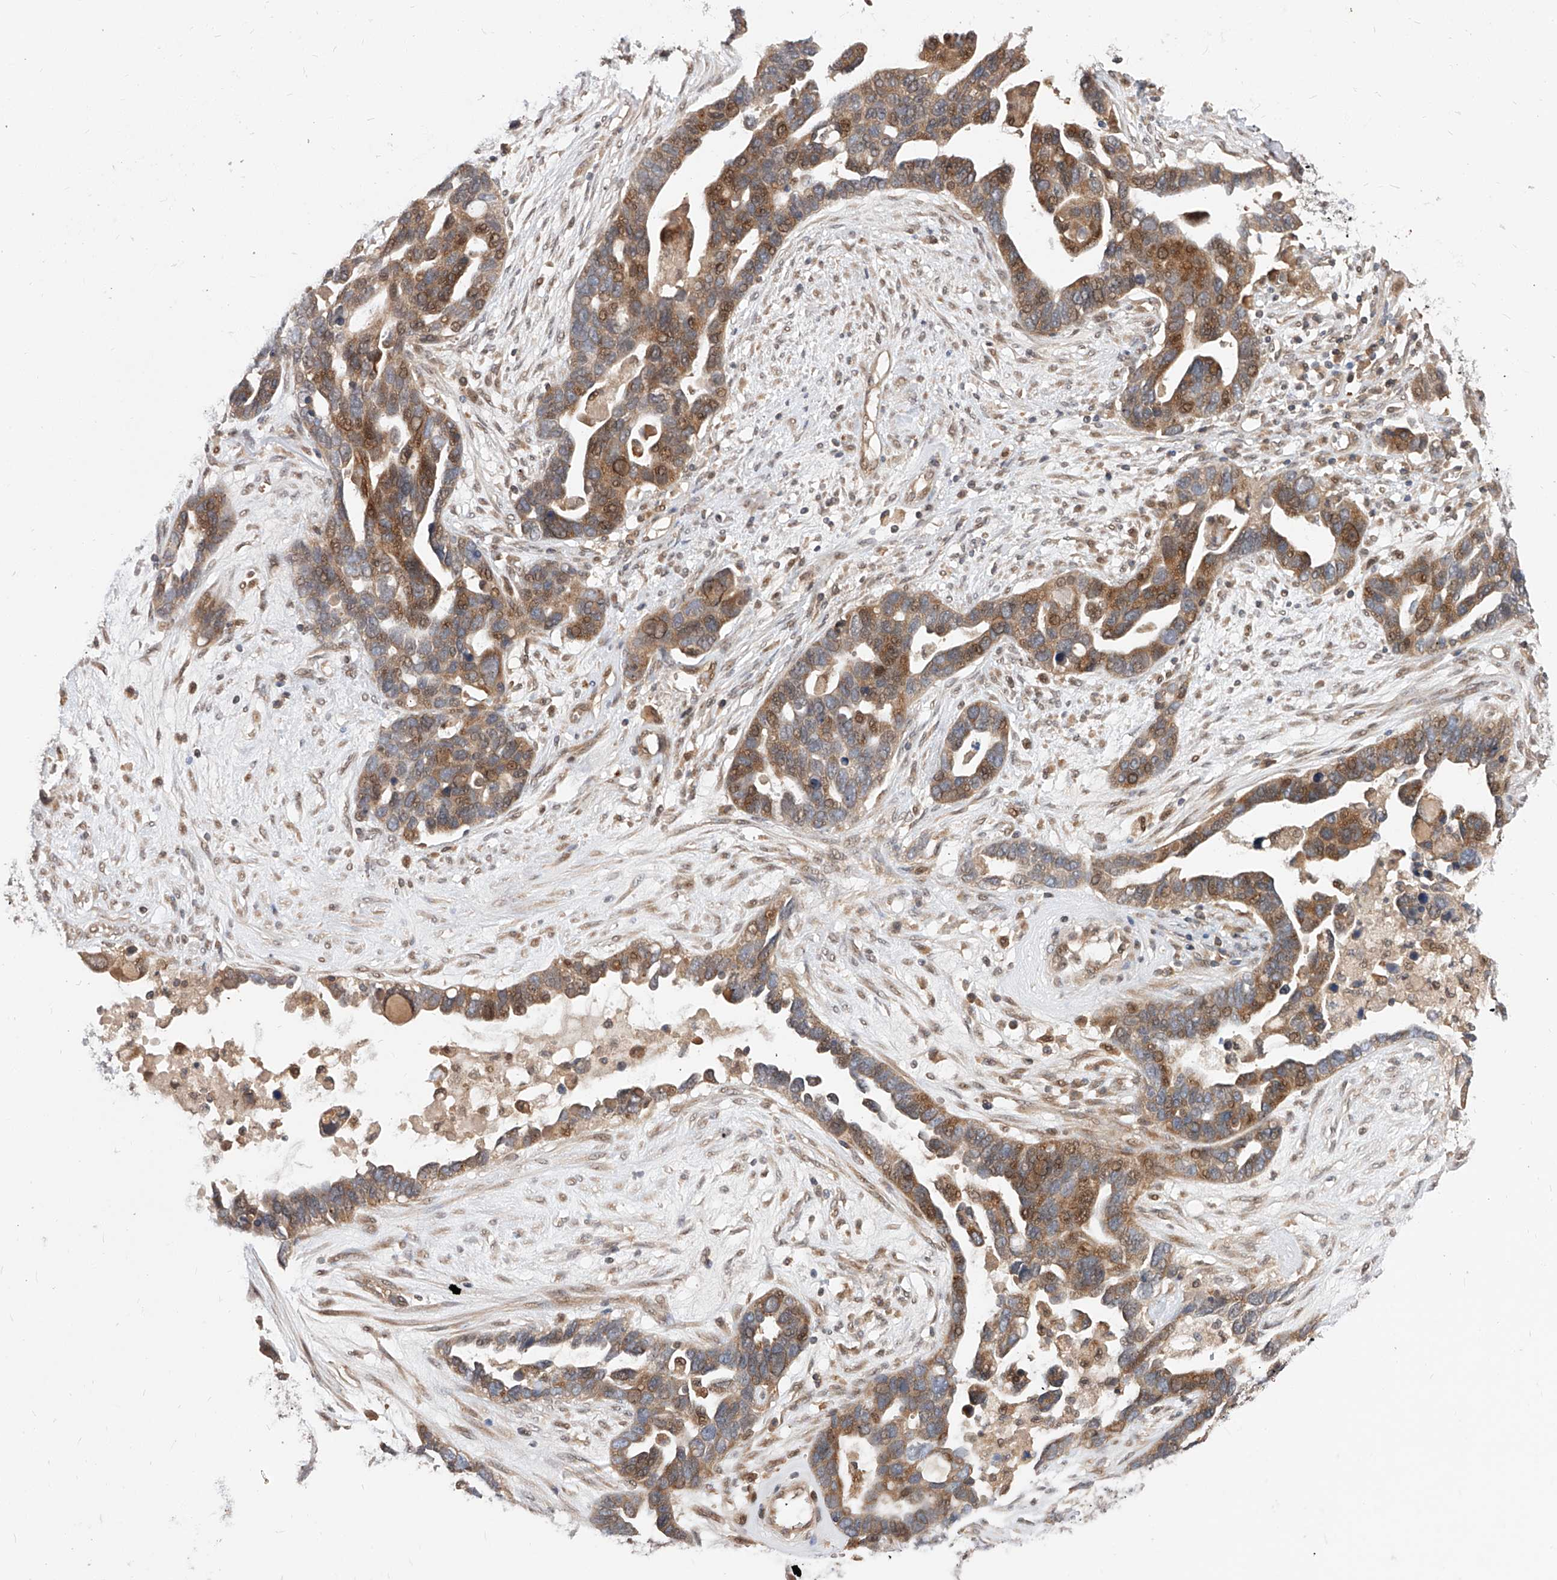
{"staining": {"intensity": "moderate", "quantity": ">75%", "location": "cytoplasmic/membranous,nuclear"}, "tissue": "ovarian cancer", "cell_type": "Tumor cells", "image_type": "cancer", "snomed": [{"axis": "morphology", "description": "Cystadenocarcinoma, serous, NOS"}, {"axis": "topography", "description": "Ovary"}], "caption": "This micrograph shows IHC staining of human ovarian cancer (serous cystadenocarcinoma), with medium moderate cytoplasmic/membranous and nuclear expression in about >75% of tumor cells.", "gene": "DIRAS3", "patient": {"sex": "female", "age": 54}}